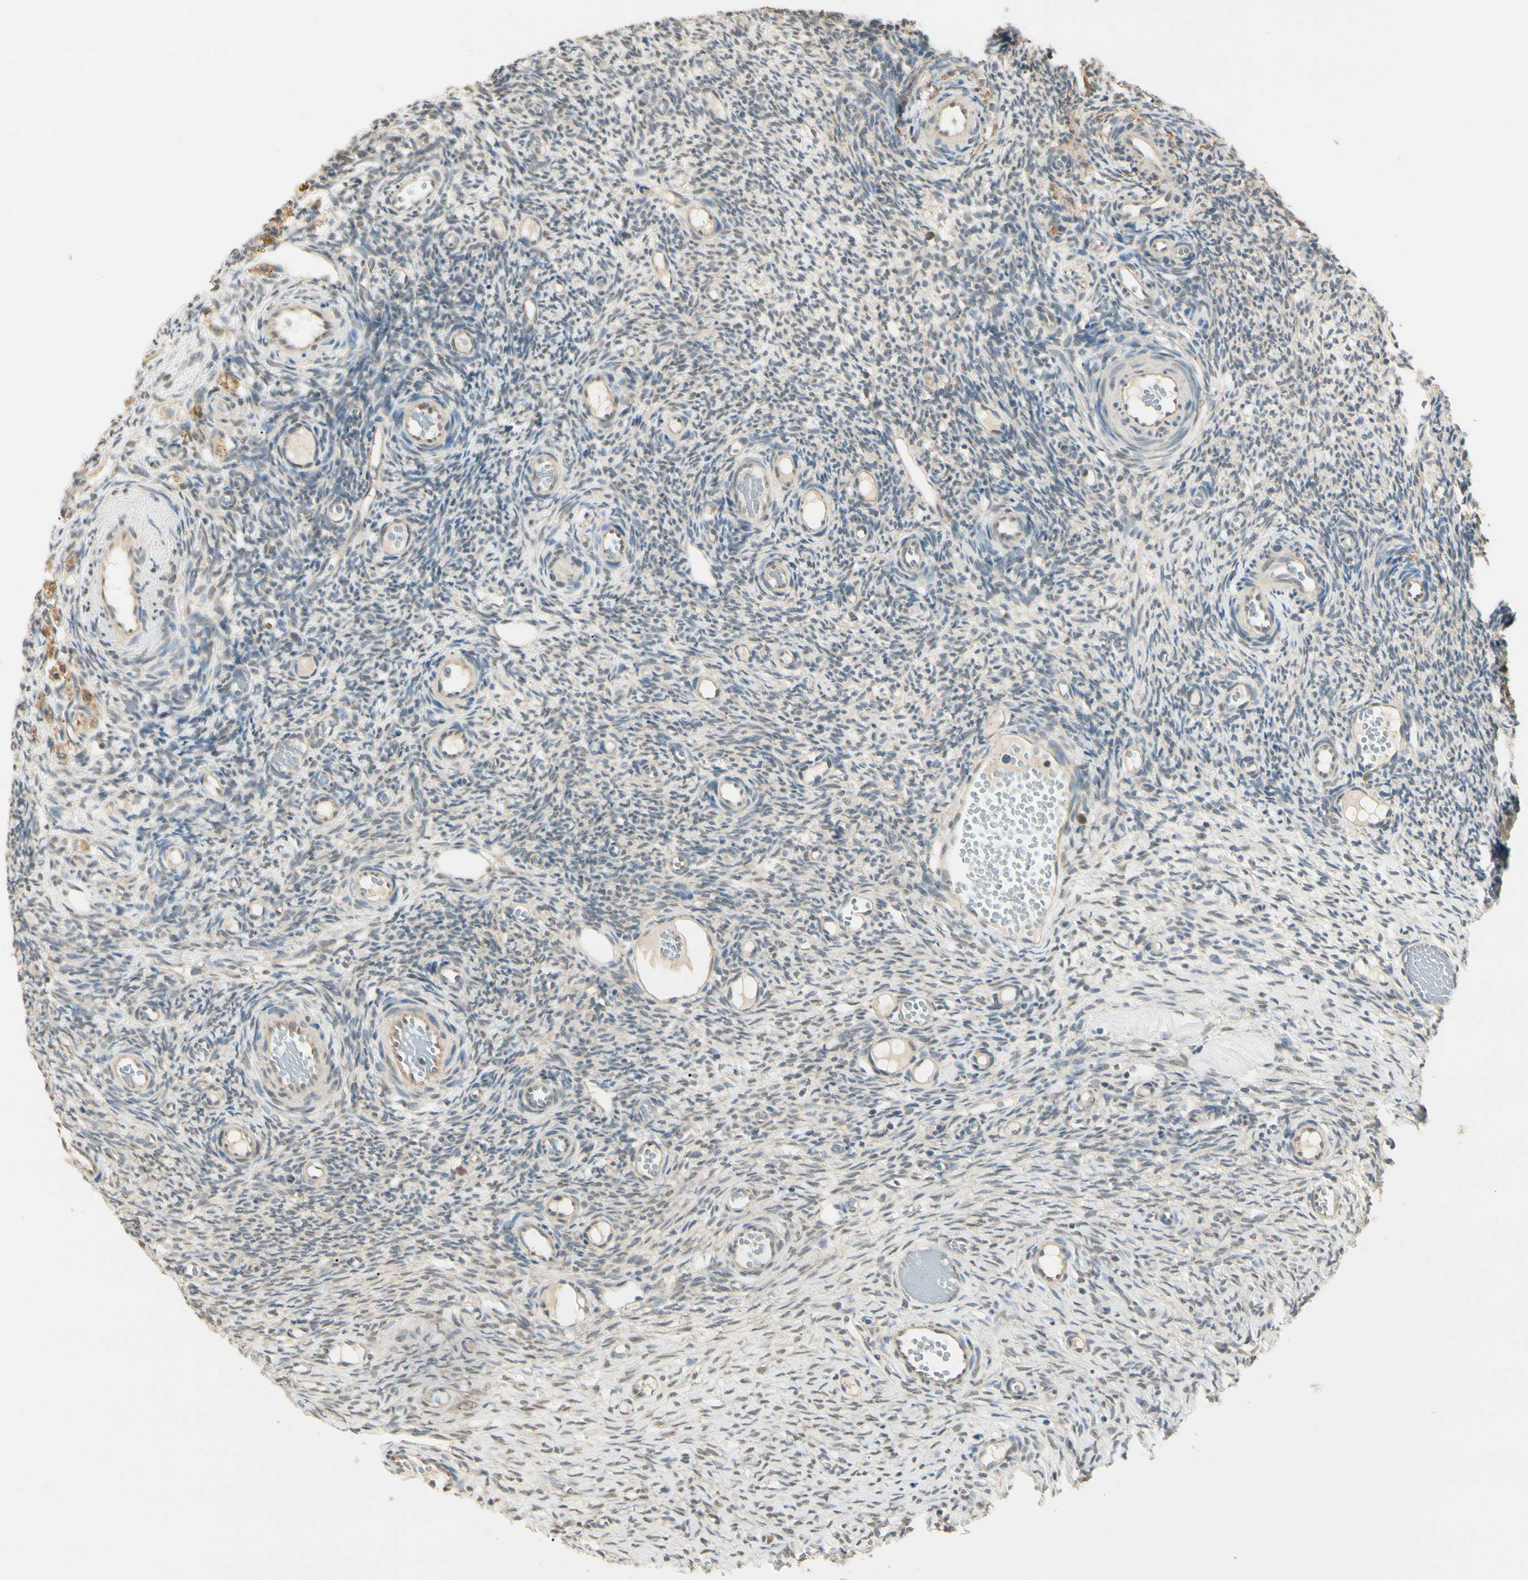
{"staining": {"intensity": "weak", "quantity": "25%-75%", "location": "cytoplasmic/membranous"}, "tissue": "ovary", "cell_type": "Ovarian stroma cells", "image_type": "normal", "snomed": [{"axis": "morphology", "description": "Normal tissue, NOS"}, {"axis": "topography", "description": "Ovary"}], "caption": "Immunohistochemical staining of normal human ovary displays low levels of weak cytoplasmic/membranous positivity in approximately 25%-75% of ovarian stroma cells. The staining is performed using DAB brown chromogen to label protein expression. The nuclei are counter-stained blue using hematoxylin.", "gene": "SGCA", "patient": {"sex": "female", "age": 35}}